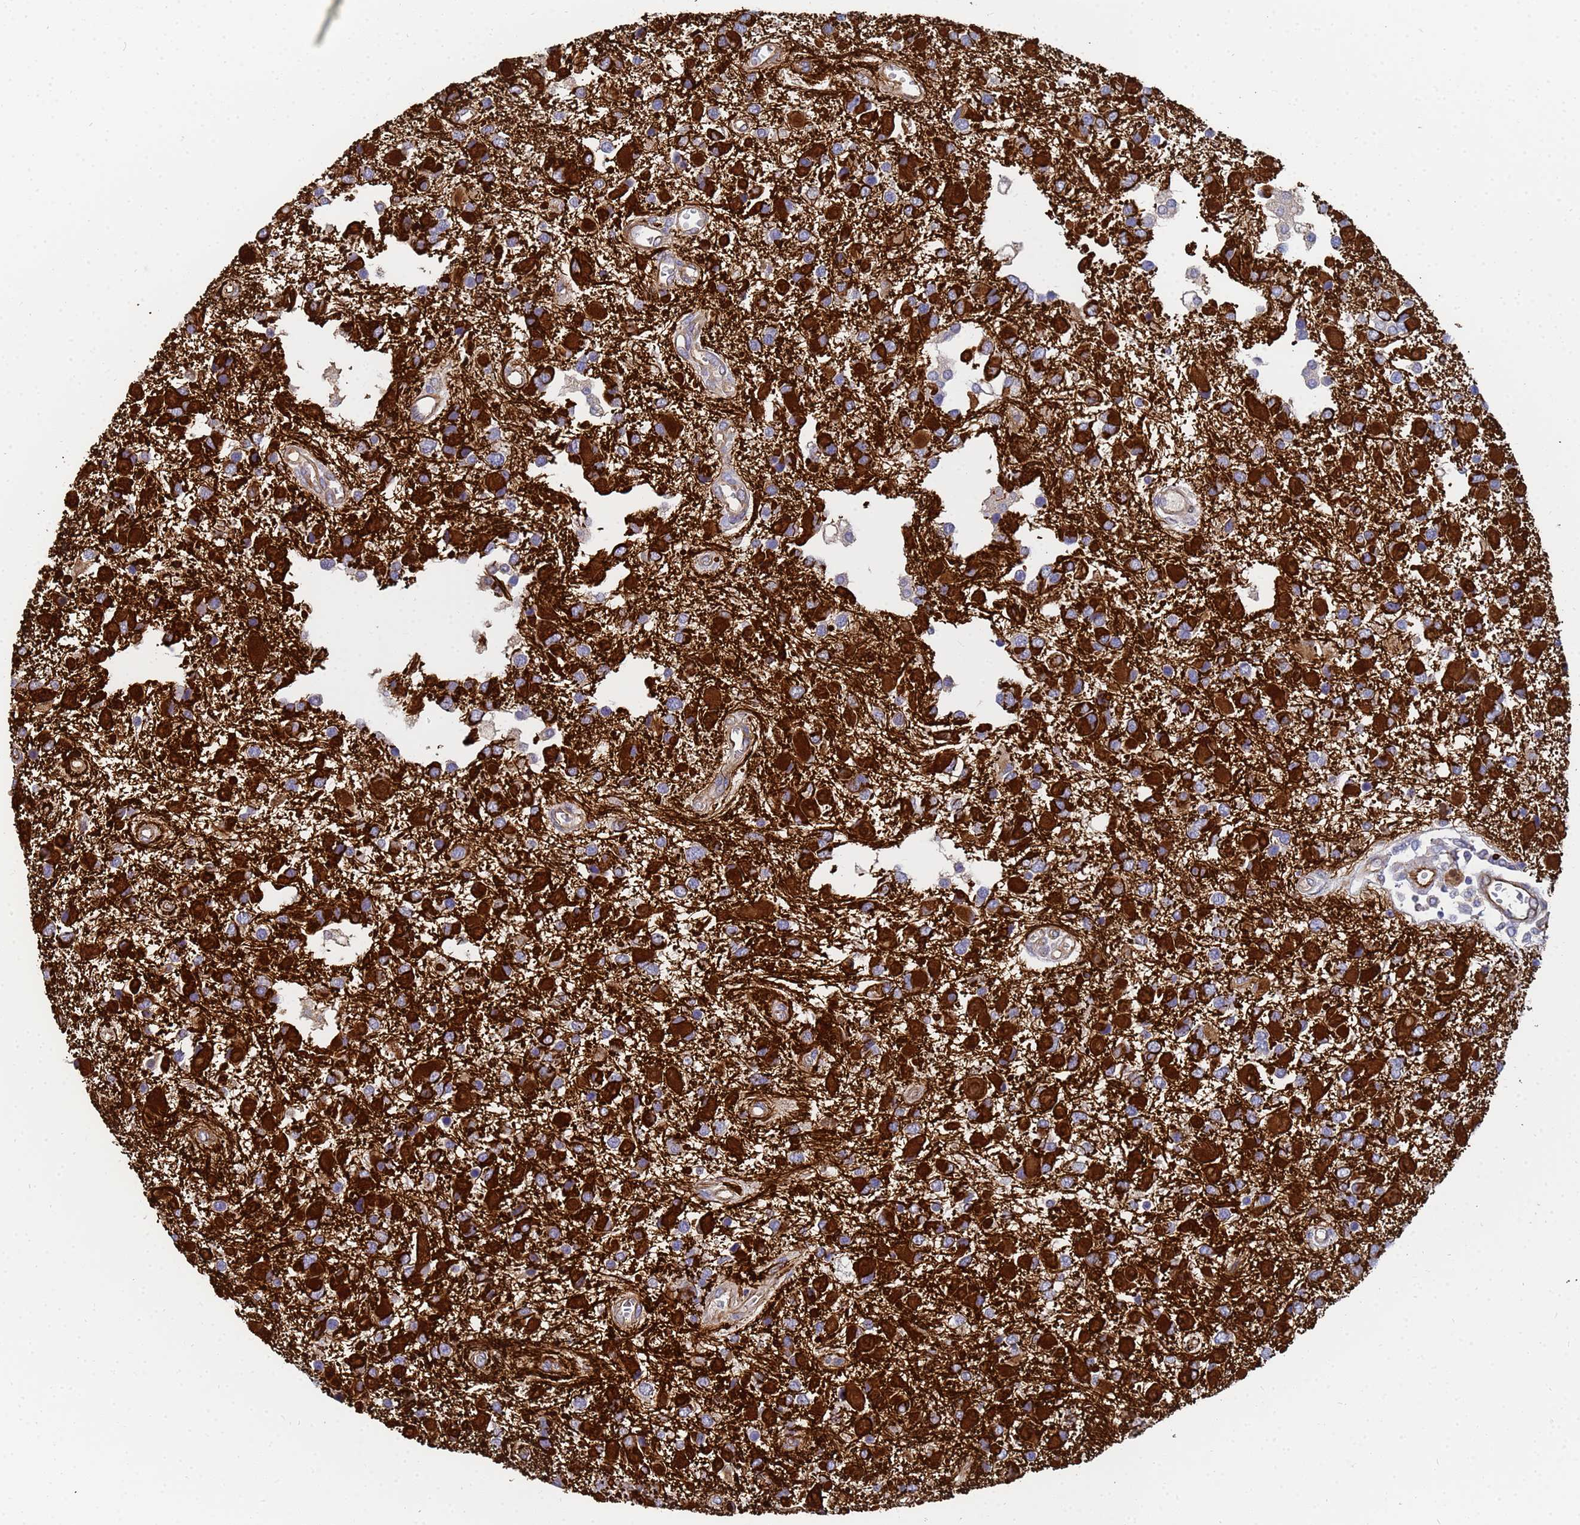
{"staining": {"intensity": "strong", "quantity": ">75%", "location": "cytoplasmic/membranous"}, "tissue": "glioma", "cell_type": "Tumor cells", "image_type": "cancer", "snomed": [{"axis": "morphology", "description": "Glioma, malignant, High grade"}, {"axis": "topography", "description": "Brain"}], "caption": "IHC histopathology image of neoplastic tissue: malignant glioma (high-grade) stained using immunohistochemistry displays high levels of strong protein expression localized specifically in the cytoplasmic/membranous of tumor cells, appearing as a cytoplasmic/membranous brown color.", "gene": "SYT13", "patient": {"sex": "male", "age": 53}}